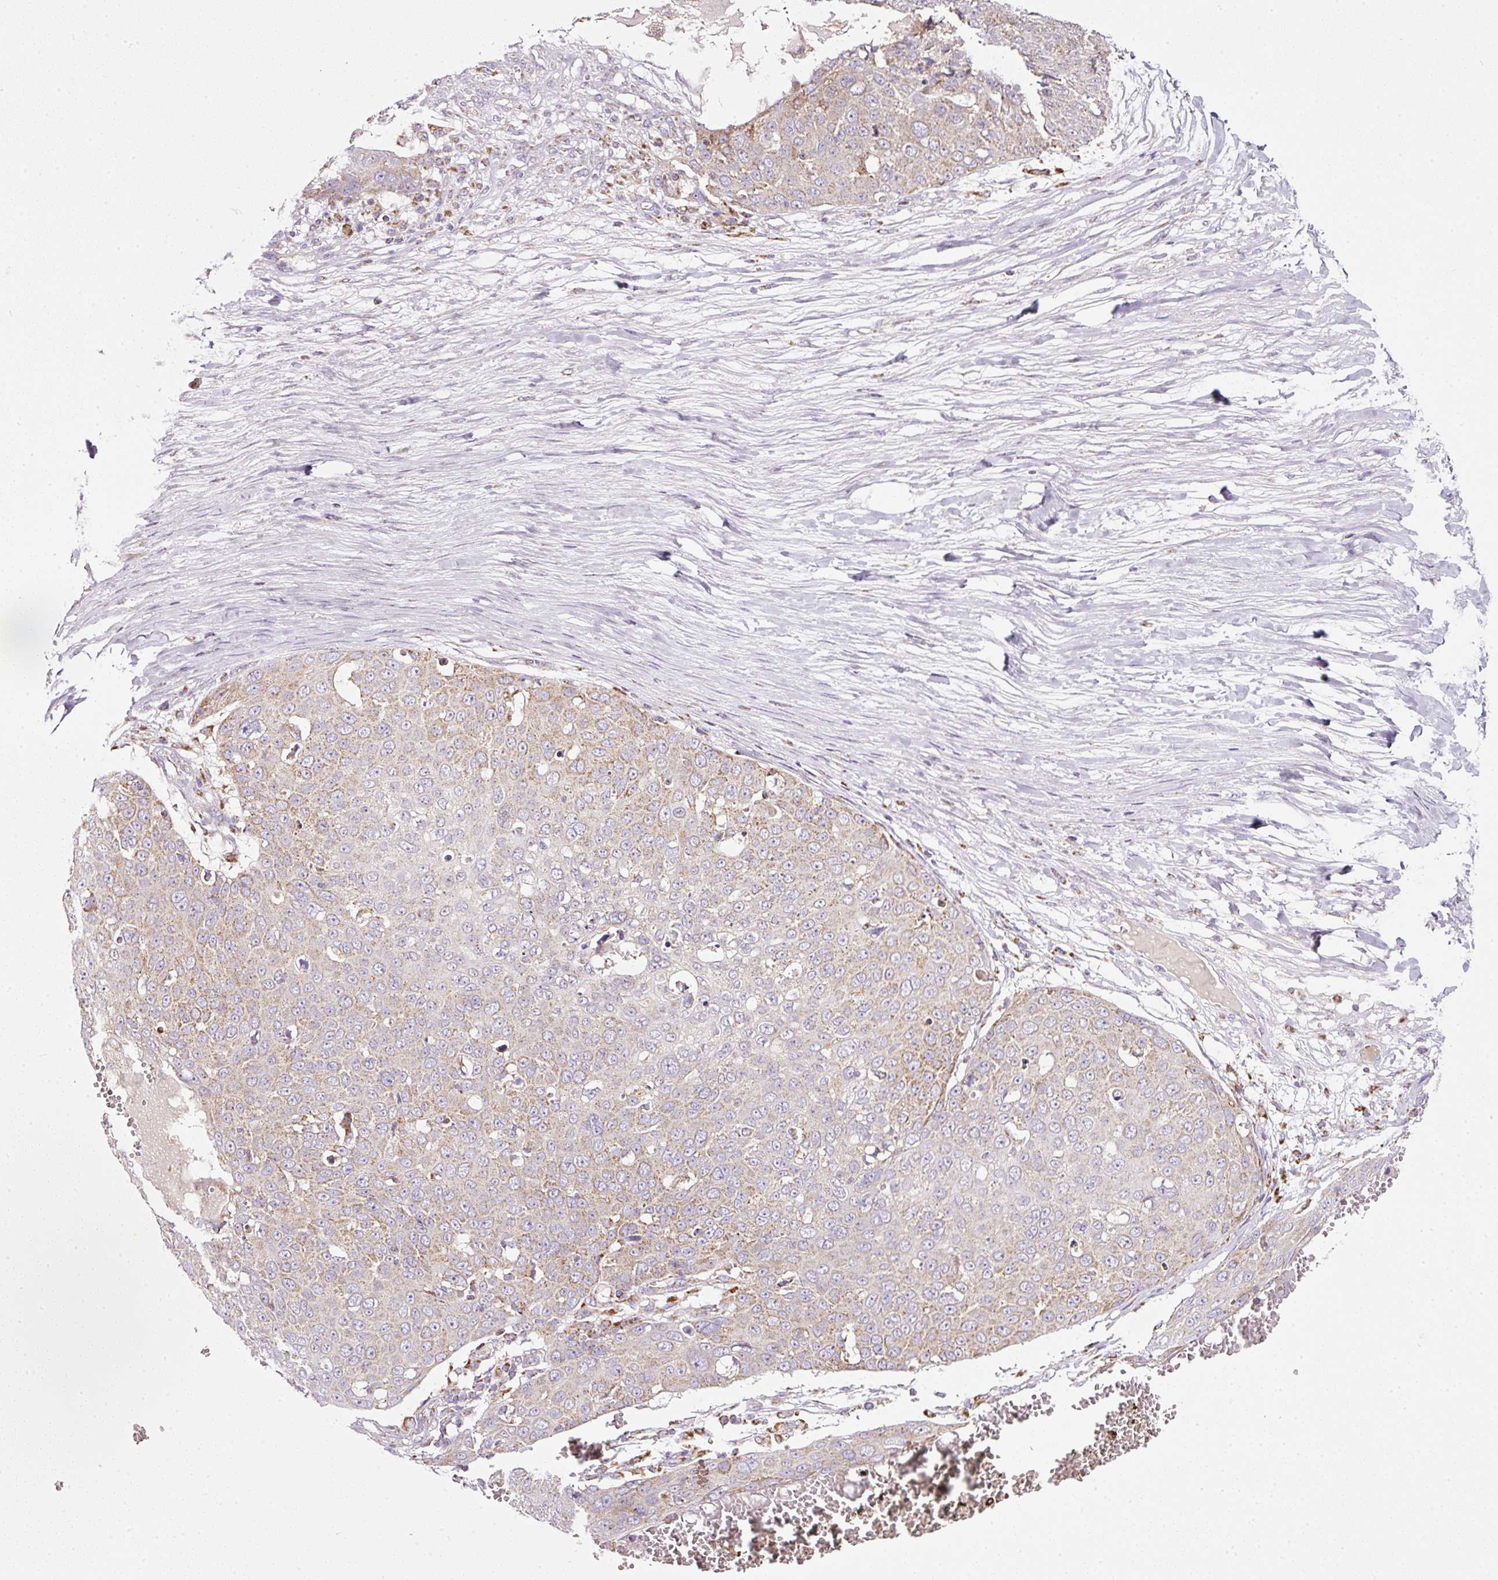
{"staining": {"intensity": "weak", "quantity": "25%-75%", "location": "cytoplasmic/membranous"}, "tissue": "skin cancer", "cell_type": "Tumor cells", "image_type": "cancer", "snomed": [{"axis": "morphology", "description": "Squamous cell carcinoma, NOS"}, {"axis": "topography", "description": "Skin"}], "caption": "Skin squamous cell carcinoma stained for a protein shows weak cytoplasmic/membranous positivity in tumor cells.", "gene": "SDHA", "patient": {"sex": "male", "age": 71}}